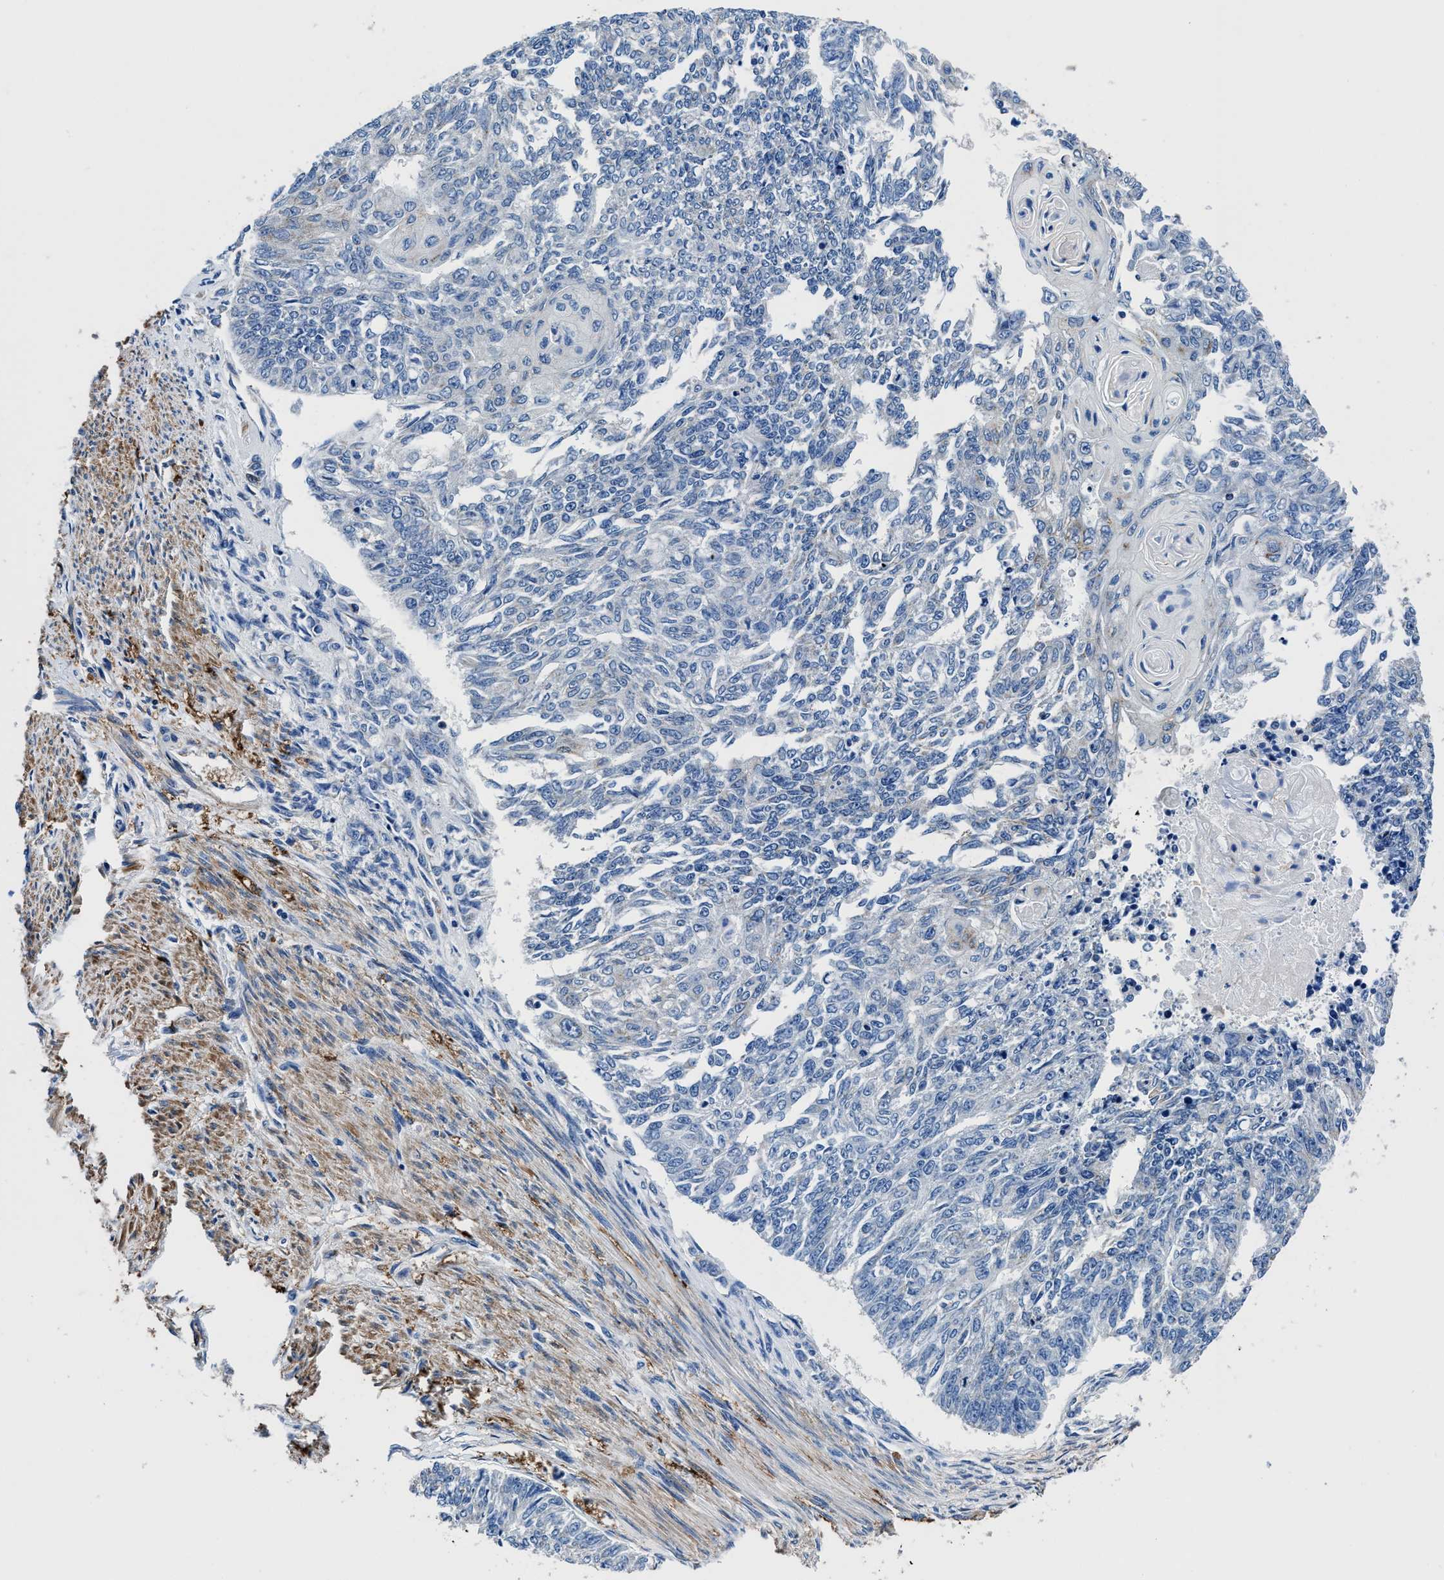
{"staining": {"intensity": "negative", "quantity": "none", "location": "none"}, "tissue": "endometrial cancer", "cell_type": "Tumor cells", "image_type": "cancer", "snomed": [{"axis": "morphology", "description": "Adenocarcinoma, NOS"}, {"axis": "topography", "description": "Endometrium"}], "caption": "This is an IHC micrograph of endometrial cancer. There is no positivity in tumor cells.", "gene": "NEU1", "patient": {"sex": "female", "age": 32}}